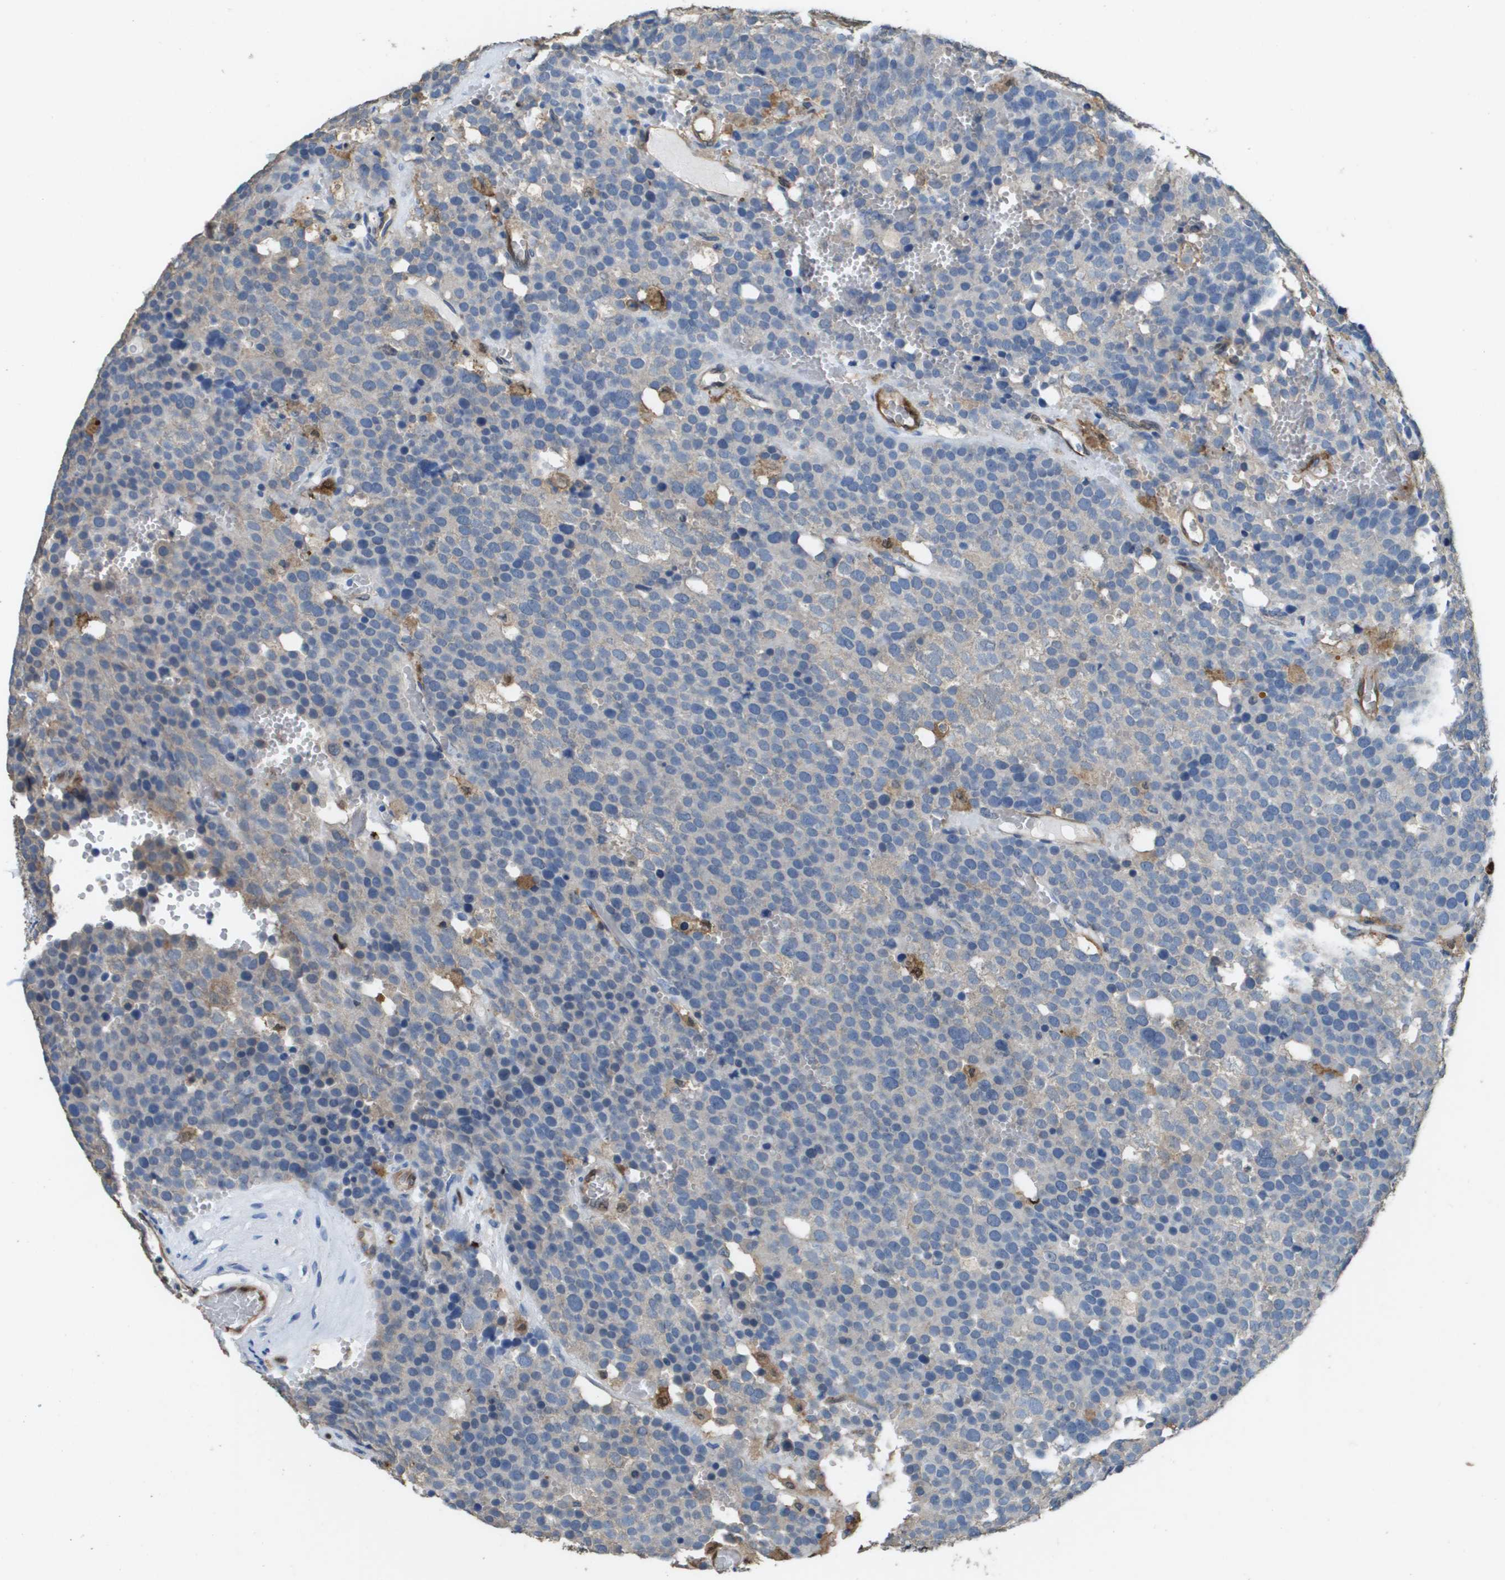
{"staining": {"intensity": "negative", "quantity": "none", "location": "none"}, "tissue": "testis cancer", "cell_type": "Tumor cells", "image_type": "cancer", "snomed": [{"axis": "morphology", "description": "Seminoma, NOS"}, {"axis": "topography", "description": "Testis"}], "caption": "Seminoma (testis) was stained to show a protein in brown. There is no significant staining in tumor cells. (DAB IHC with hematoxylin counter stain).", "gene": "FABP5", "patient": {"sex": "male", "age": 71}}